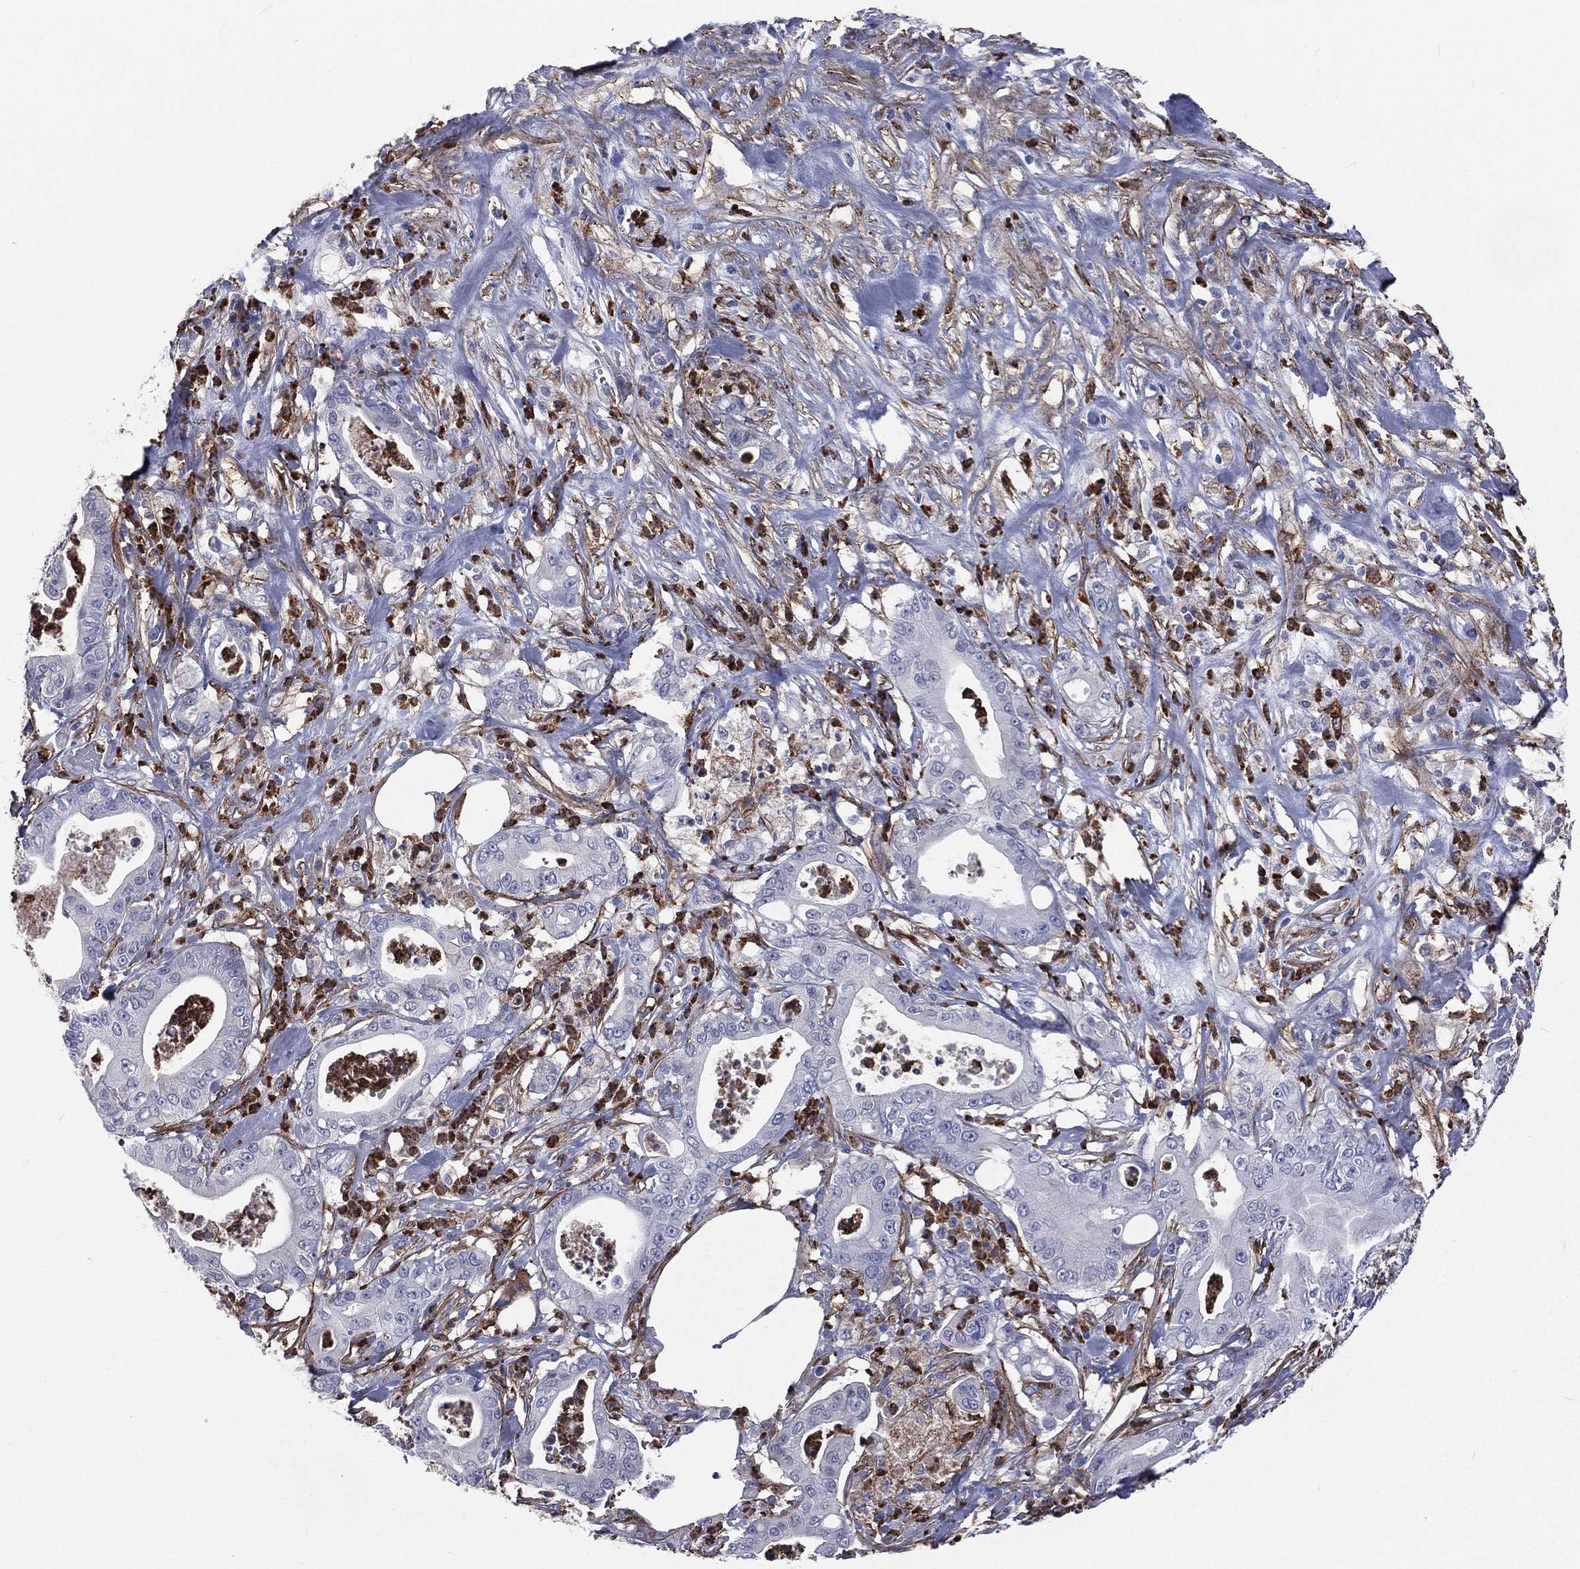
{"staining": {"intensity": "negative", "quantity": "none", "location": "none"}, "tissue": "pancreatic cancer", "cell_type": "Tumor cells", "image_type": "cancer", "snomed": [{"axis": "morphology", "description": "Adenocarcinoma, NOS"}, {"axis": "topography", "description": "Pancreas"}], "caption": "Adenocarcinoma (pancreatic) was stained to show a protein in brown. There is no significant staining in tumor cells. (Immunohistochemistry, brightfield microscopy, high magnification).", "gene": "BASP1", "patient": {"sex": "male", "age": 71}}